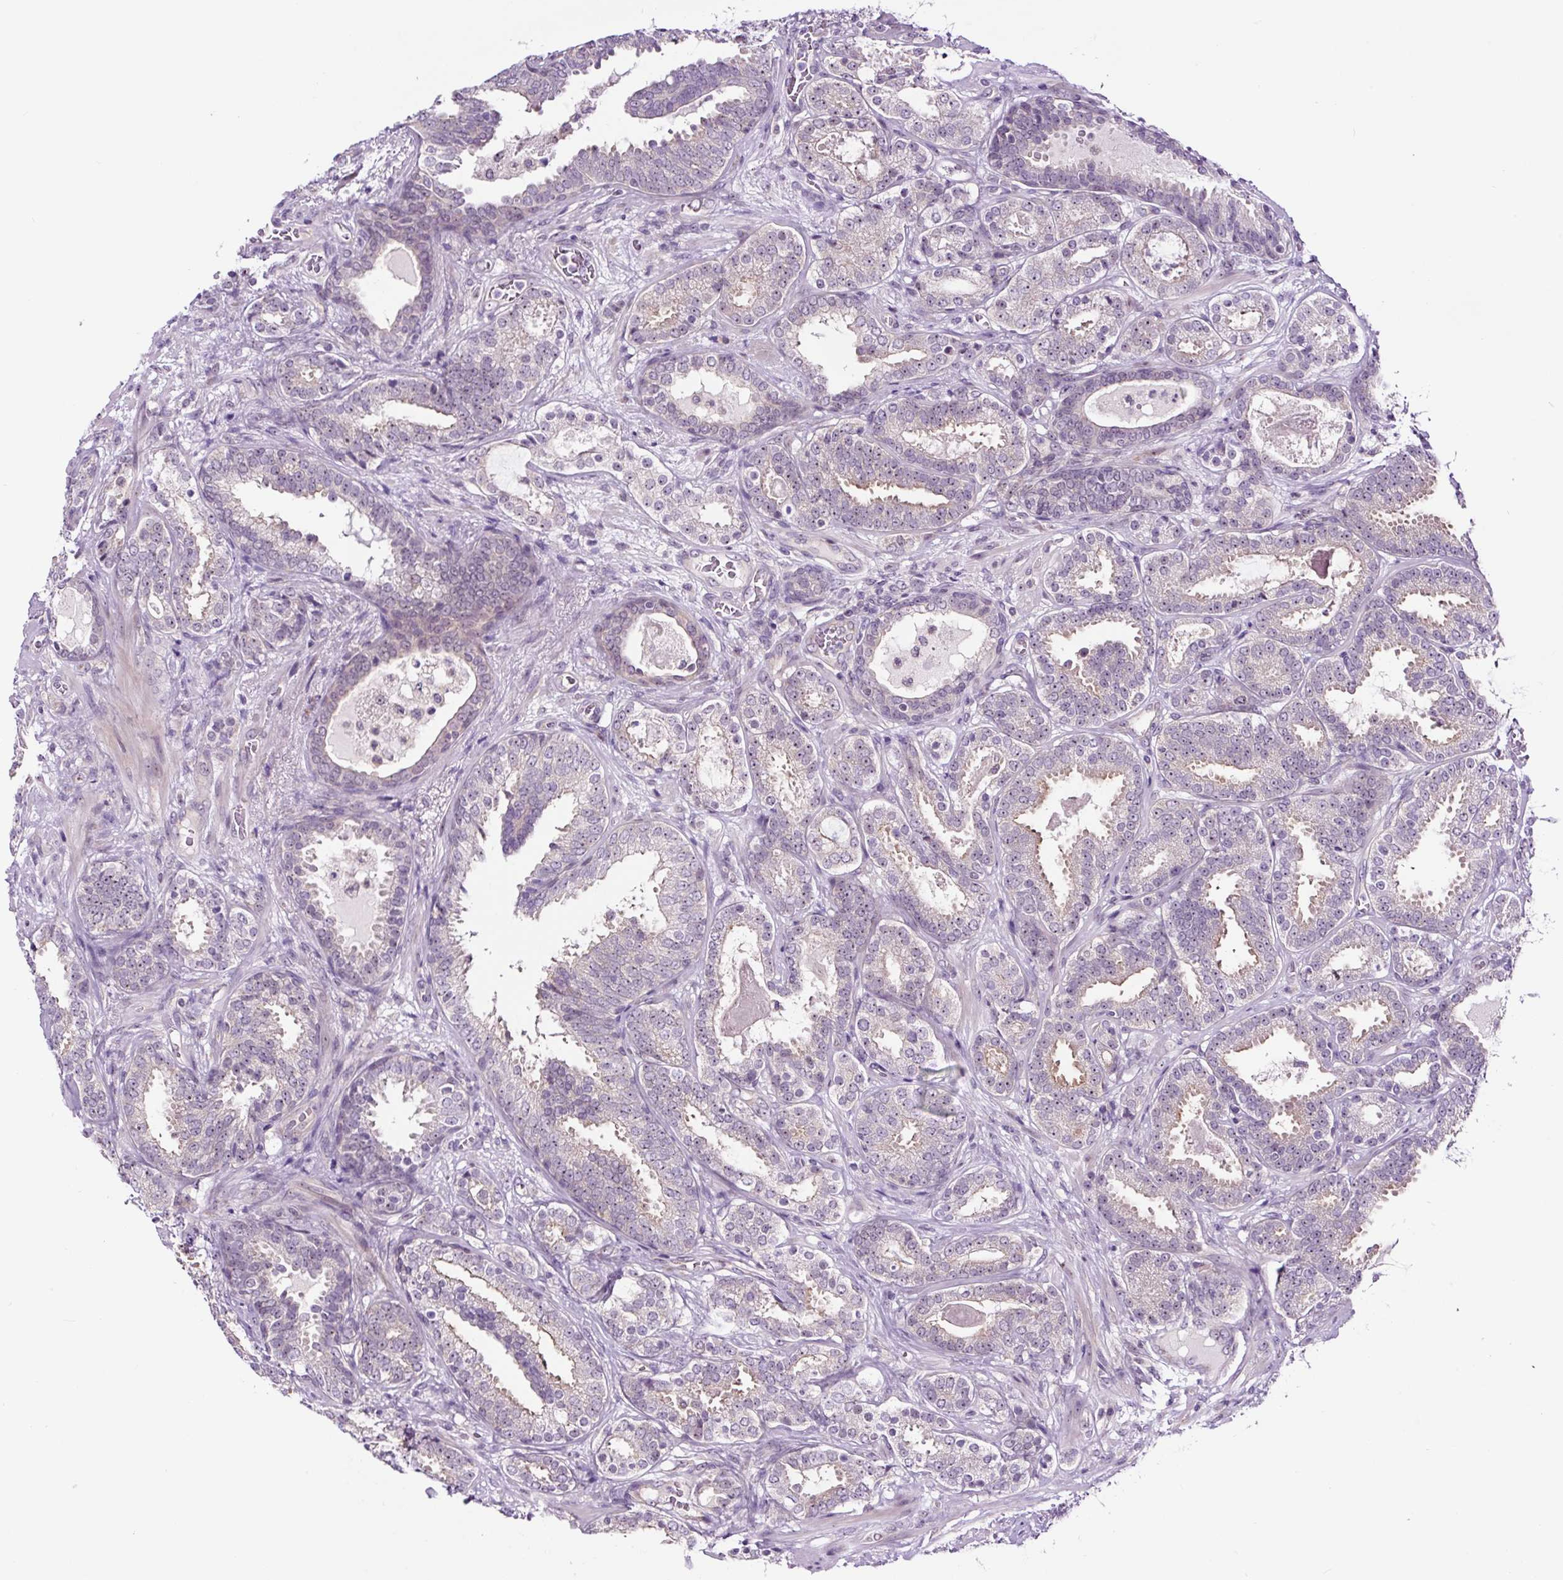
{"staining": {"intensity": "weak", "quantity": "<25%", "location": "cytoplasmic/membranous"}, "tissue": "prostate cancer", "cell_type": "Tumor cells", "image_type": "cancer", "snomed": [{"axis": "morphology", "description": "Adenocarcinoma, High grade"}, {"axis": "topography", "description": "Prostate"}], "caption": "Immunohistochemical staining of human prostate cancer (adenocarcinoma (high-grade)) exhibits no significant positivity in tumor cells.", "gene": "NOM1", "patient": {"sex": "male", "age": 65}}